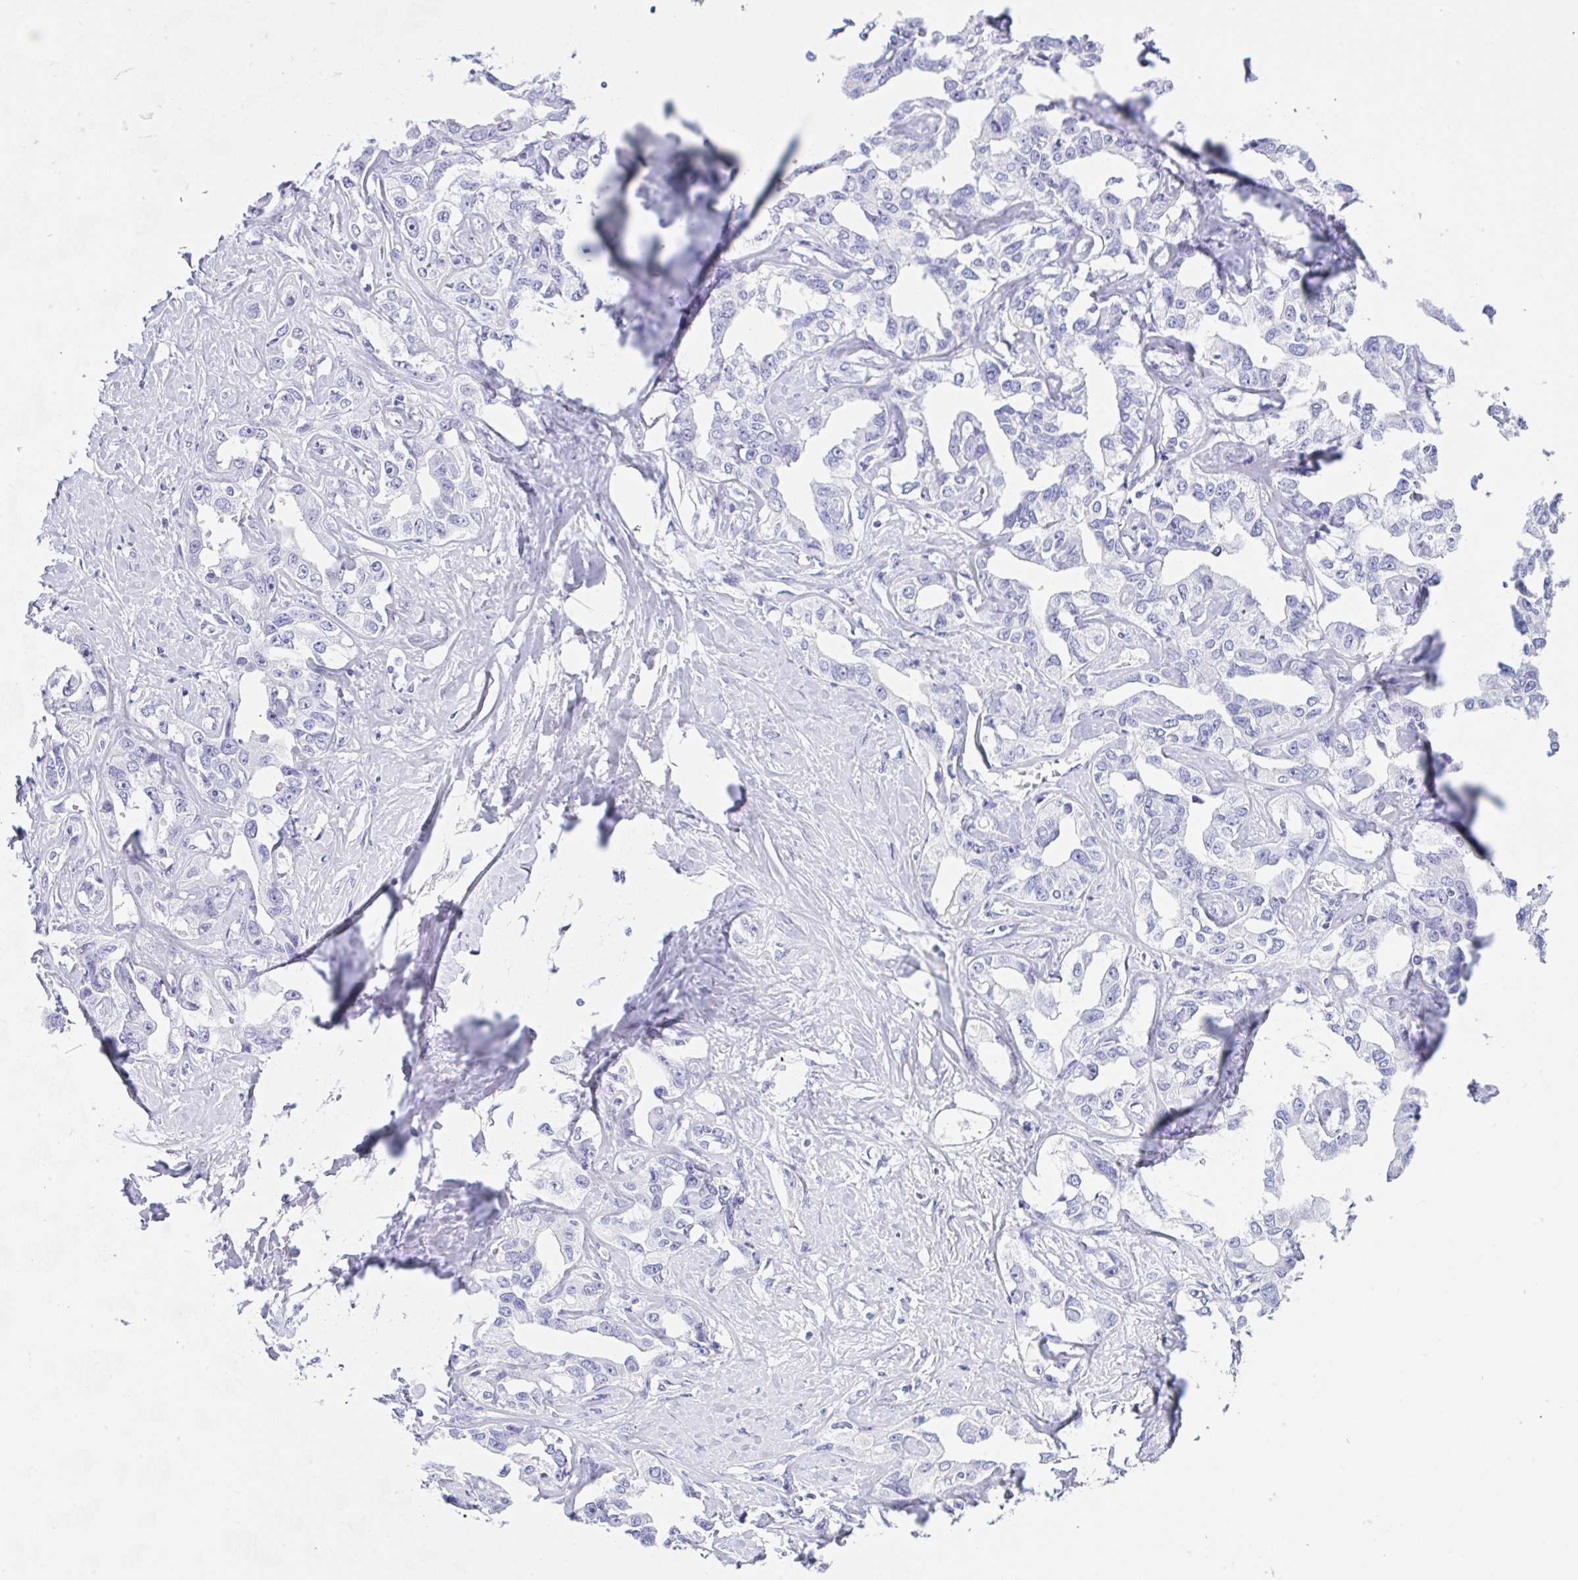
{"staining": {"intensity": "negative", "quantity": "none", "location": "none"}, "tissue": "liver cancer", "cell_type": "Tumor cells", "image_type": "cancer", "snomed": [{"axis": "morphology", "description": "Cholangiocarcinoma"}, {"axis": "topography", "description": "Liver"}], "caption": "A high-resolution micrograph shows immunohistochemistry (IHC) staining of liver cancer (cholangiocarcinoma), which exhibits no significant positivity in tumor cells.", "gene": "NDUFAF8", "patient": {"sex": "male", "age": 59}}